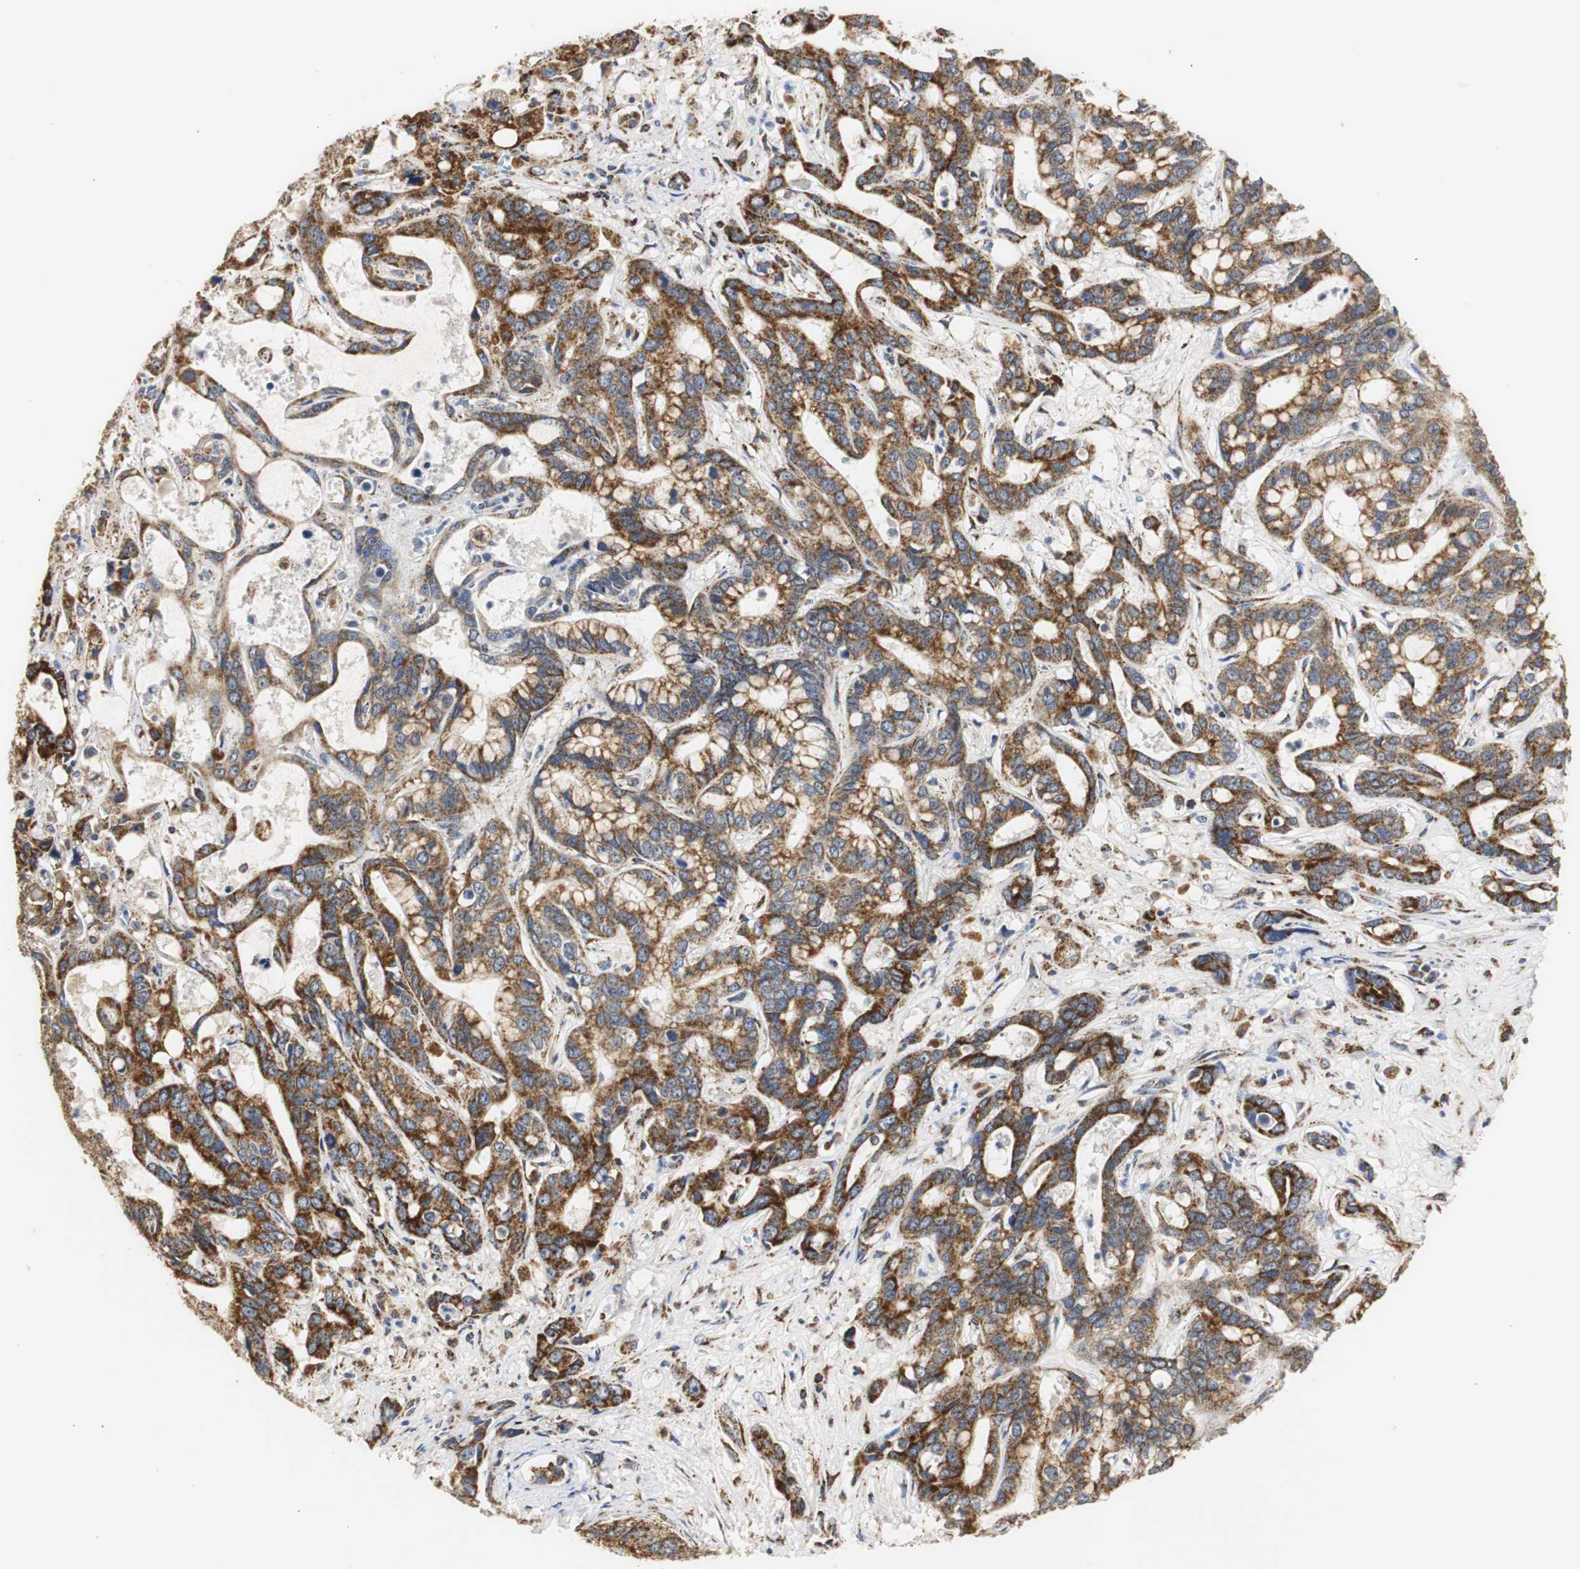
{"staining": {"intensity": "strong", "quantity": ">75%", "location": "cytoplasmic/membranous"}, "tissue": "liver cancer", "cell_type": "Tumor cells", "image_type": "cancer", "snomed": [{"axis": "morphology", "description": "Cholangiocarcinoma"}, {"axis": "topography", "description": "Liver"}], "caption": "Approximately >75% of tumor cells in liver cancer (cholangiocarcinoma) display strong cytoplasmic/membranous protein positivity as visualized by brown immunohistochemical staining.", "gene": "HSD17B10", "patient": {"sex": "female", "age": 65}}